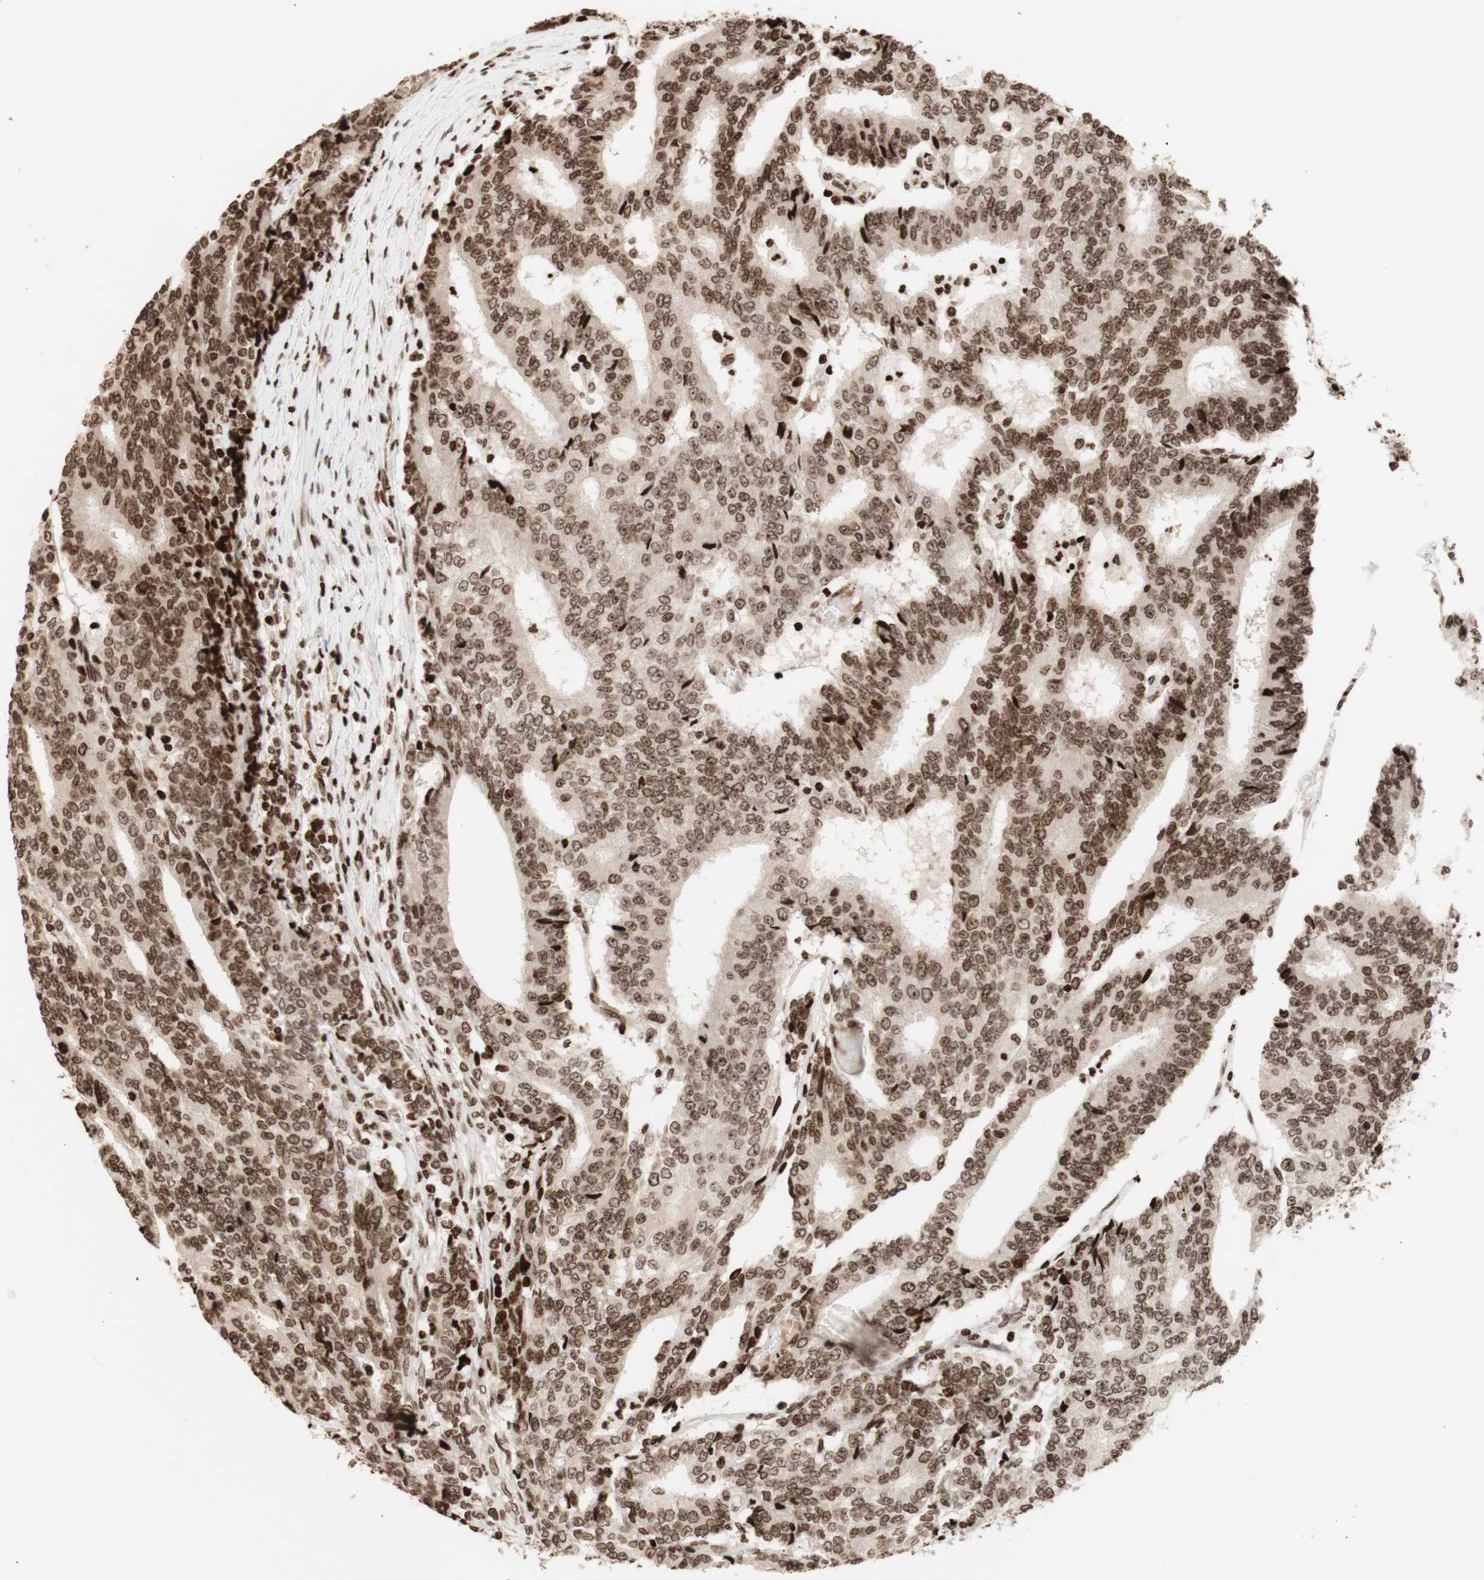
{"staining": {"intensity": "strong", "quantity": ">75%", "location": "nuclear"}, "tissue": "prostate cancer", "cell_type": "Tumor cells", "image_type": "cancer", "snomed": [{"axis": "morphology", "description": "Normal tissue, NOS"}, {"axis": "morphology", "description": "Adenocarcinoma, High grade"}, {"axis": "topography", "description": "Prostate"}, {"axis": "topography", "description": "Seminal veicle"}], "caption": "Human prostate cancer stained with a brown dye demonstrates strong nuclear positive staining in about >75% of tumor cells.", "gene": "NCAPD2", "patient": {"sex": "male", "age": 55}}